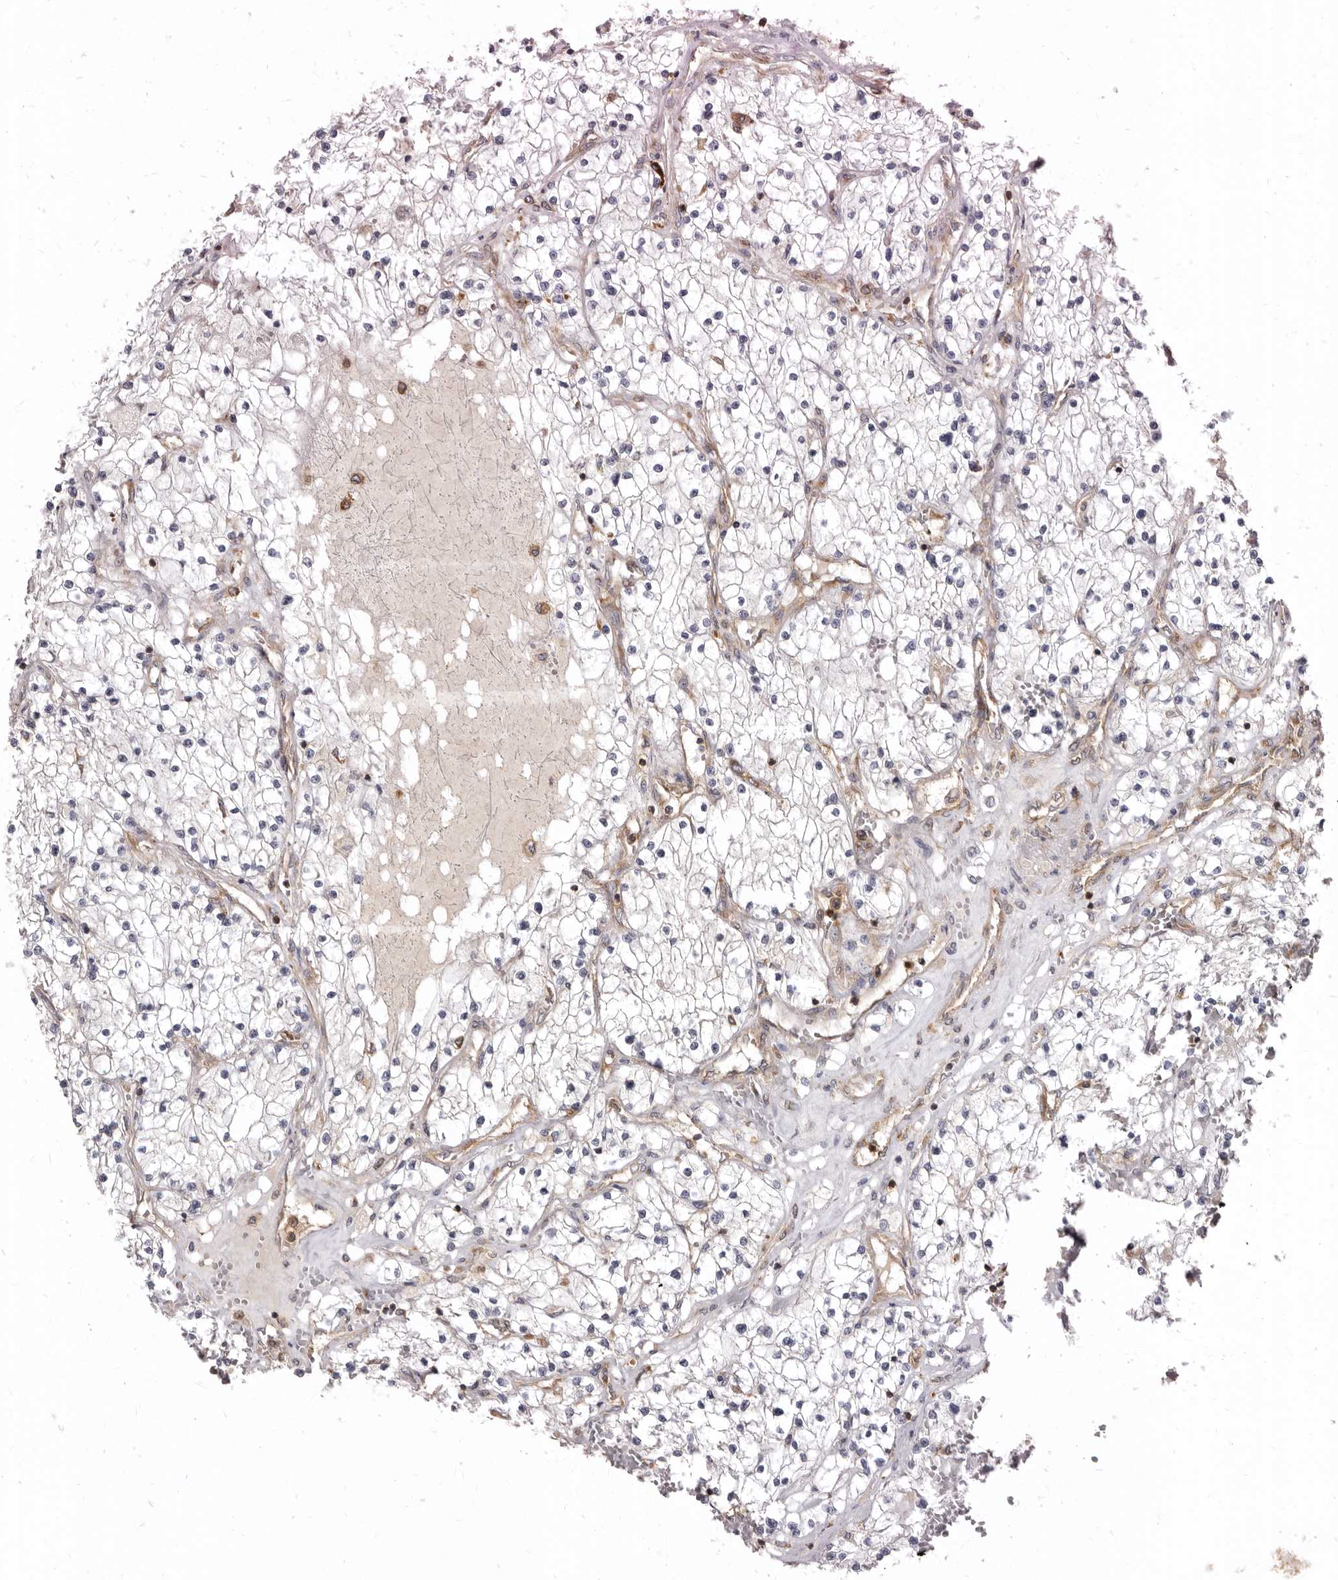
{"staining": {"intensity": "negative", "quantity": "none", "location": "none"}, "tissue": "renal cancer", "cell_type": "Tumor cells", "image_type": "cancer", "snomed": [{"axis": "morphology", "description": "Normal tissue, NOS"}, {"axis": "morphology", "description": "Adenocarcinoma, NOS"}, {"axis": "topography", "description": "Kidney"}], "caption": "High power microscopy photomicrograph of an IHC photomicrograph of renal cancer (adenocarcinoma), revealing no significant positivity in tumor cells. Nuclei are stained in blue.", "gene": "CBL", "patient": {"sex": "male", "age": 68}}